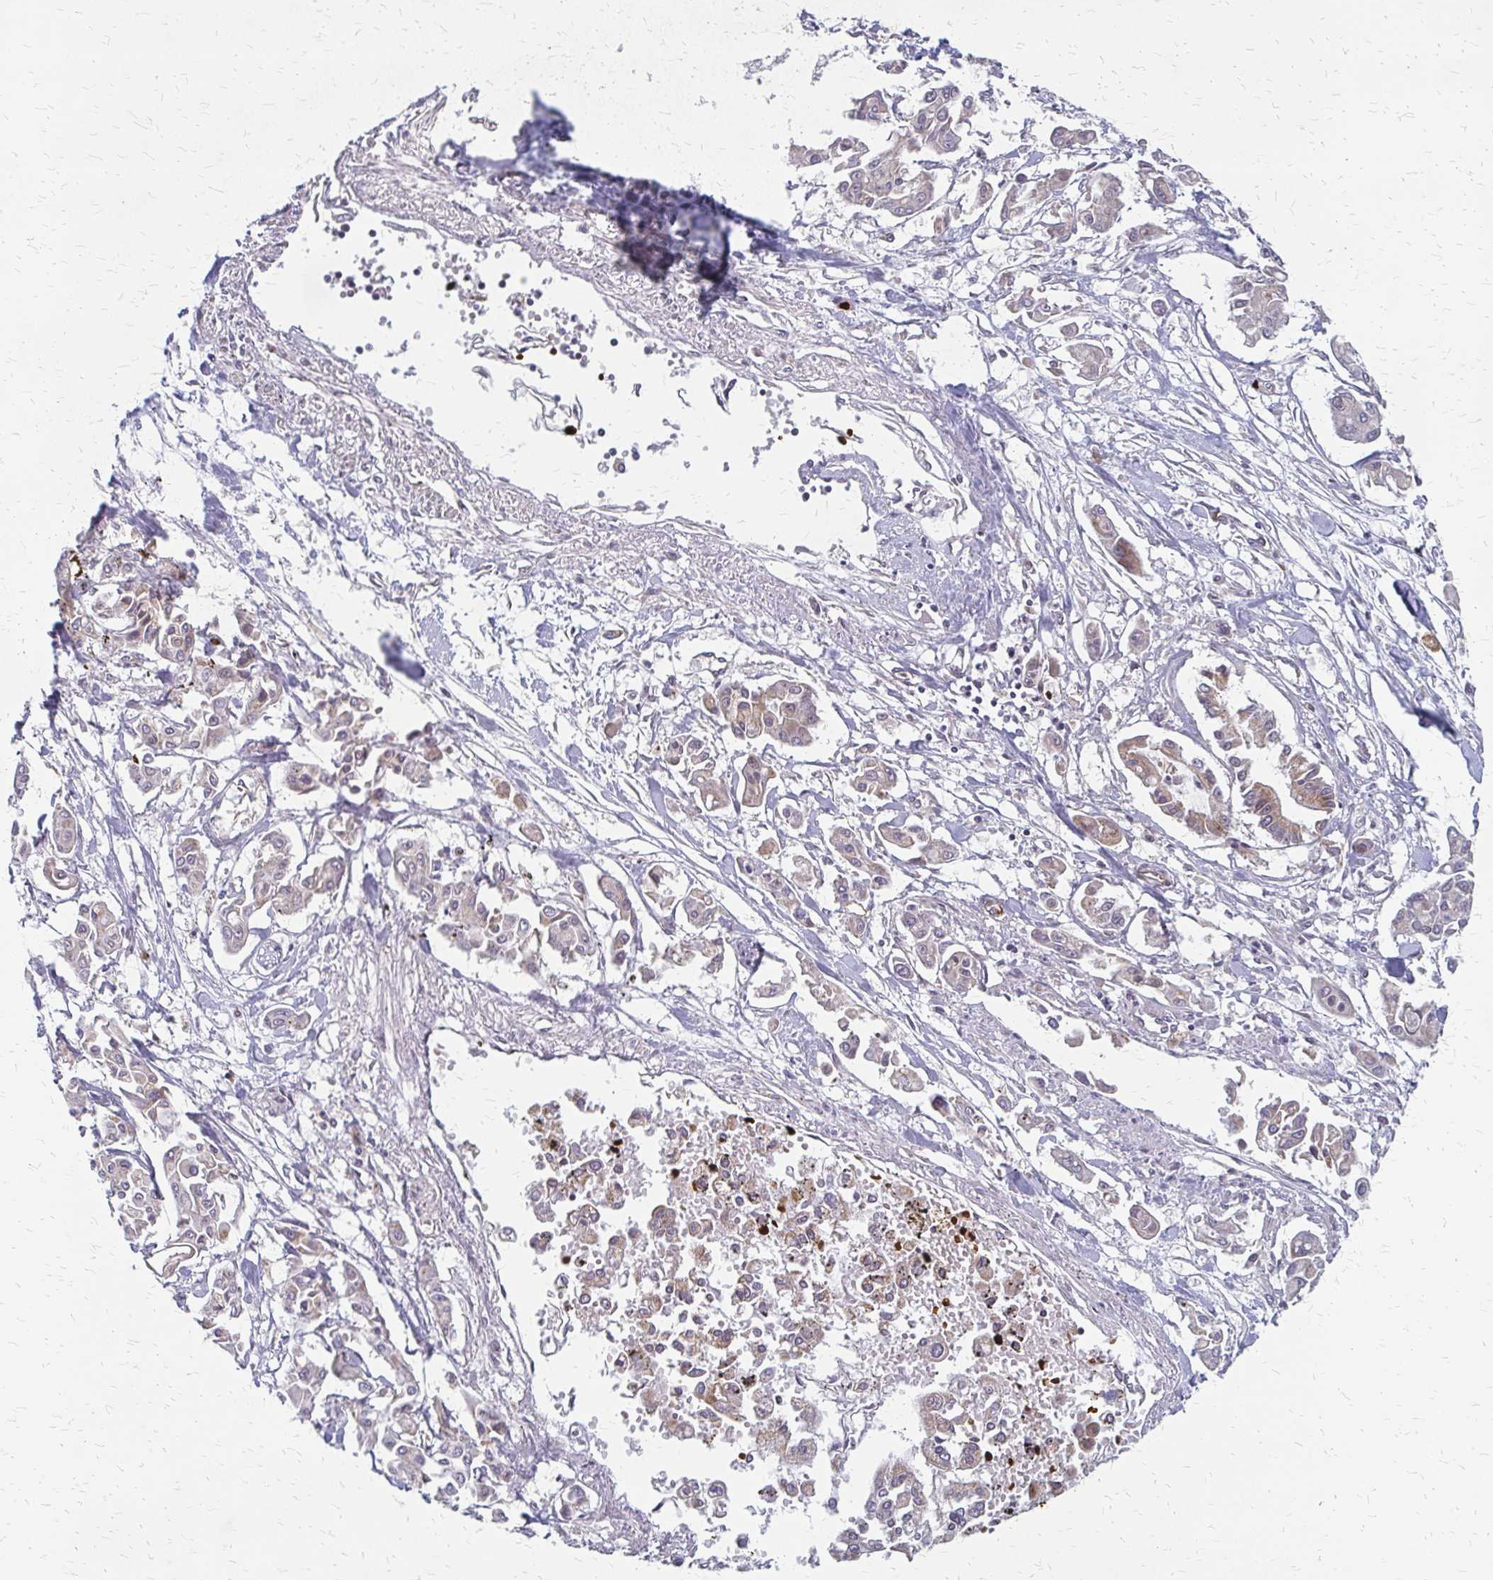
{"staining": {"intensity": "weak", "quantity": "<25%", "location": "cytoplasmic/membranous"}, "tissue": "pancreatic cancer", "cell_type": "Tumor cells", "image_type": "cancer", "snomed": [{"axis": "morphology", "description": "Adenocarcinoma, NOS"}, {"axis": "topography", "description": "Pancreas"}], "caption": "There is no significant staining in tumor cells of pancreatic cancer (adenocarcinoma).", "gene": "ZNF383", "patient": {"sex": "male", "age": 61}}